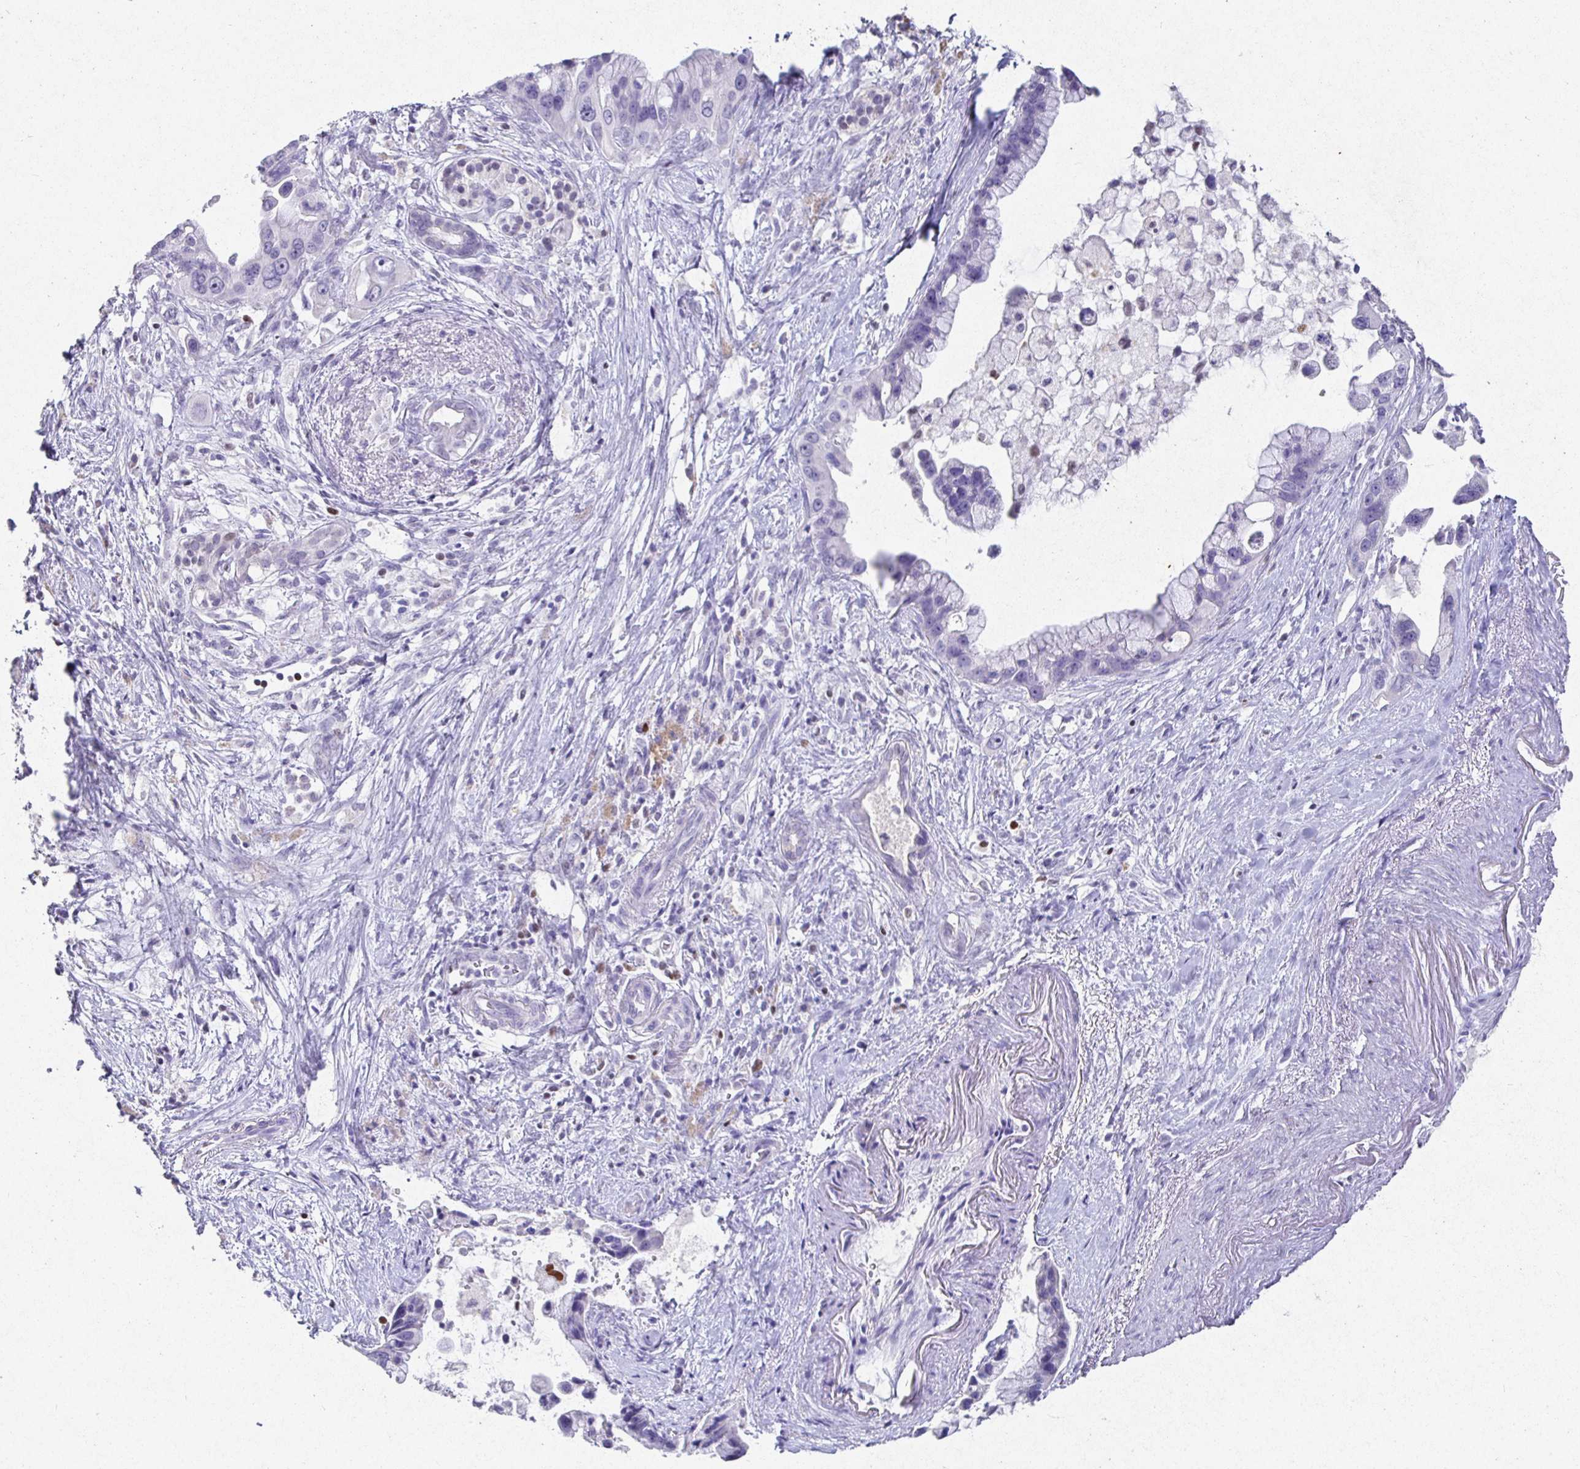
{"staining": {"intensity": "negative", "quantity": "none", "location": "none"}, "tissue": "pancreatic cancer", "cell_type": "Tumor cells", "image_type": "cancer", "snomed": [{"axis": "morphology", "description": "Adenocarcinoma, NOS"}, {"axis": "topography", "description": "Pancreas"}], "caption": "Pancreatic cancer (adenocarcinoma) was stained to show a protein in brown. There is no significant expression in tumor cells. (Immunohistochemistry (ihc), brightfield microscopy, high magnification).", "gene": "SATB1", "patient": {"sex": "female", "age": 83}}